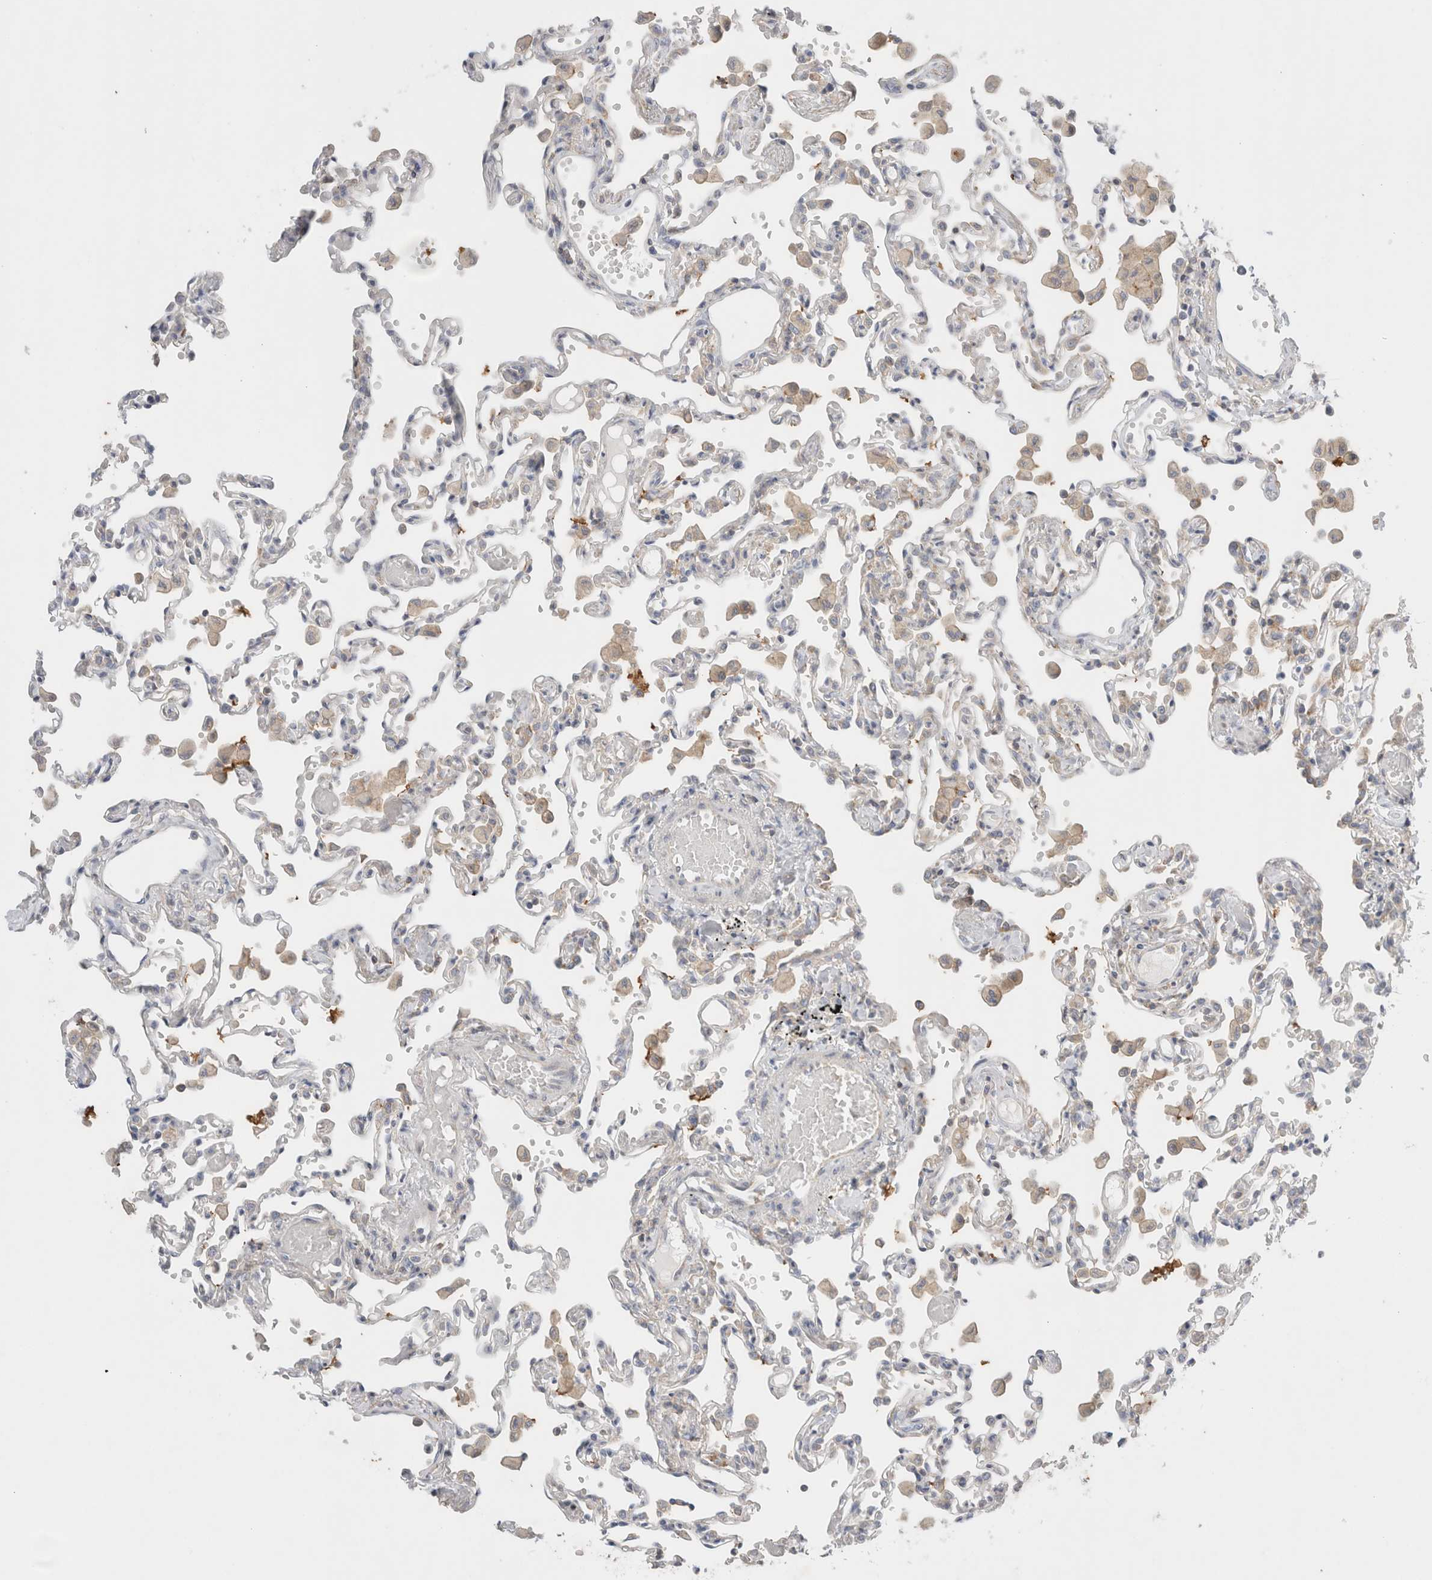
{"staining": {"intensity": "weak", "quantity": "<25%", "location": "cytoplasmic/membranous"}, "tissue": "lung", "cell_type": "Alveolar cells", "image_type": "normal", "snomed": [{"axis": "morphology", "description": "Normal tissue, NOS"}, {"axis": "topography", "description": "Bronchus"}, {"axis": "topography", "description": "Lung"}], "caption": "IHC image of unremarkable lung: human lung stained with DAB (3,3'-diaminobenzidine) exhibits no significant protein expression in alveolar cells.", "gene": "ZNF23", "patient": {"sex": "female", "age": 49}}